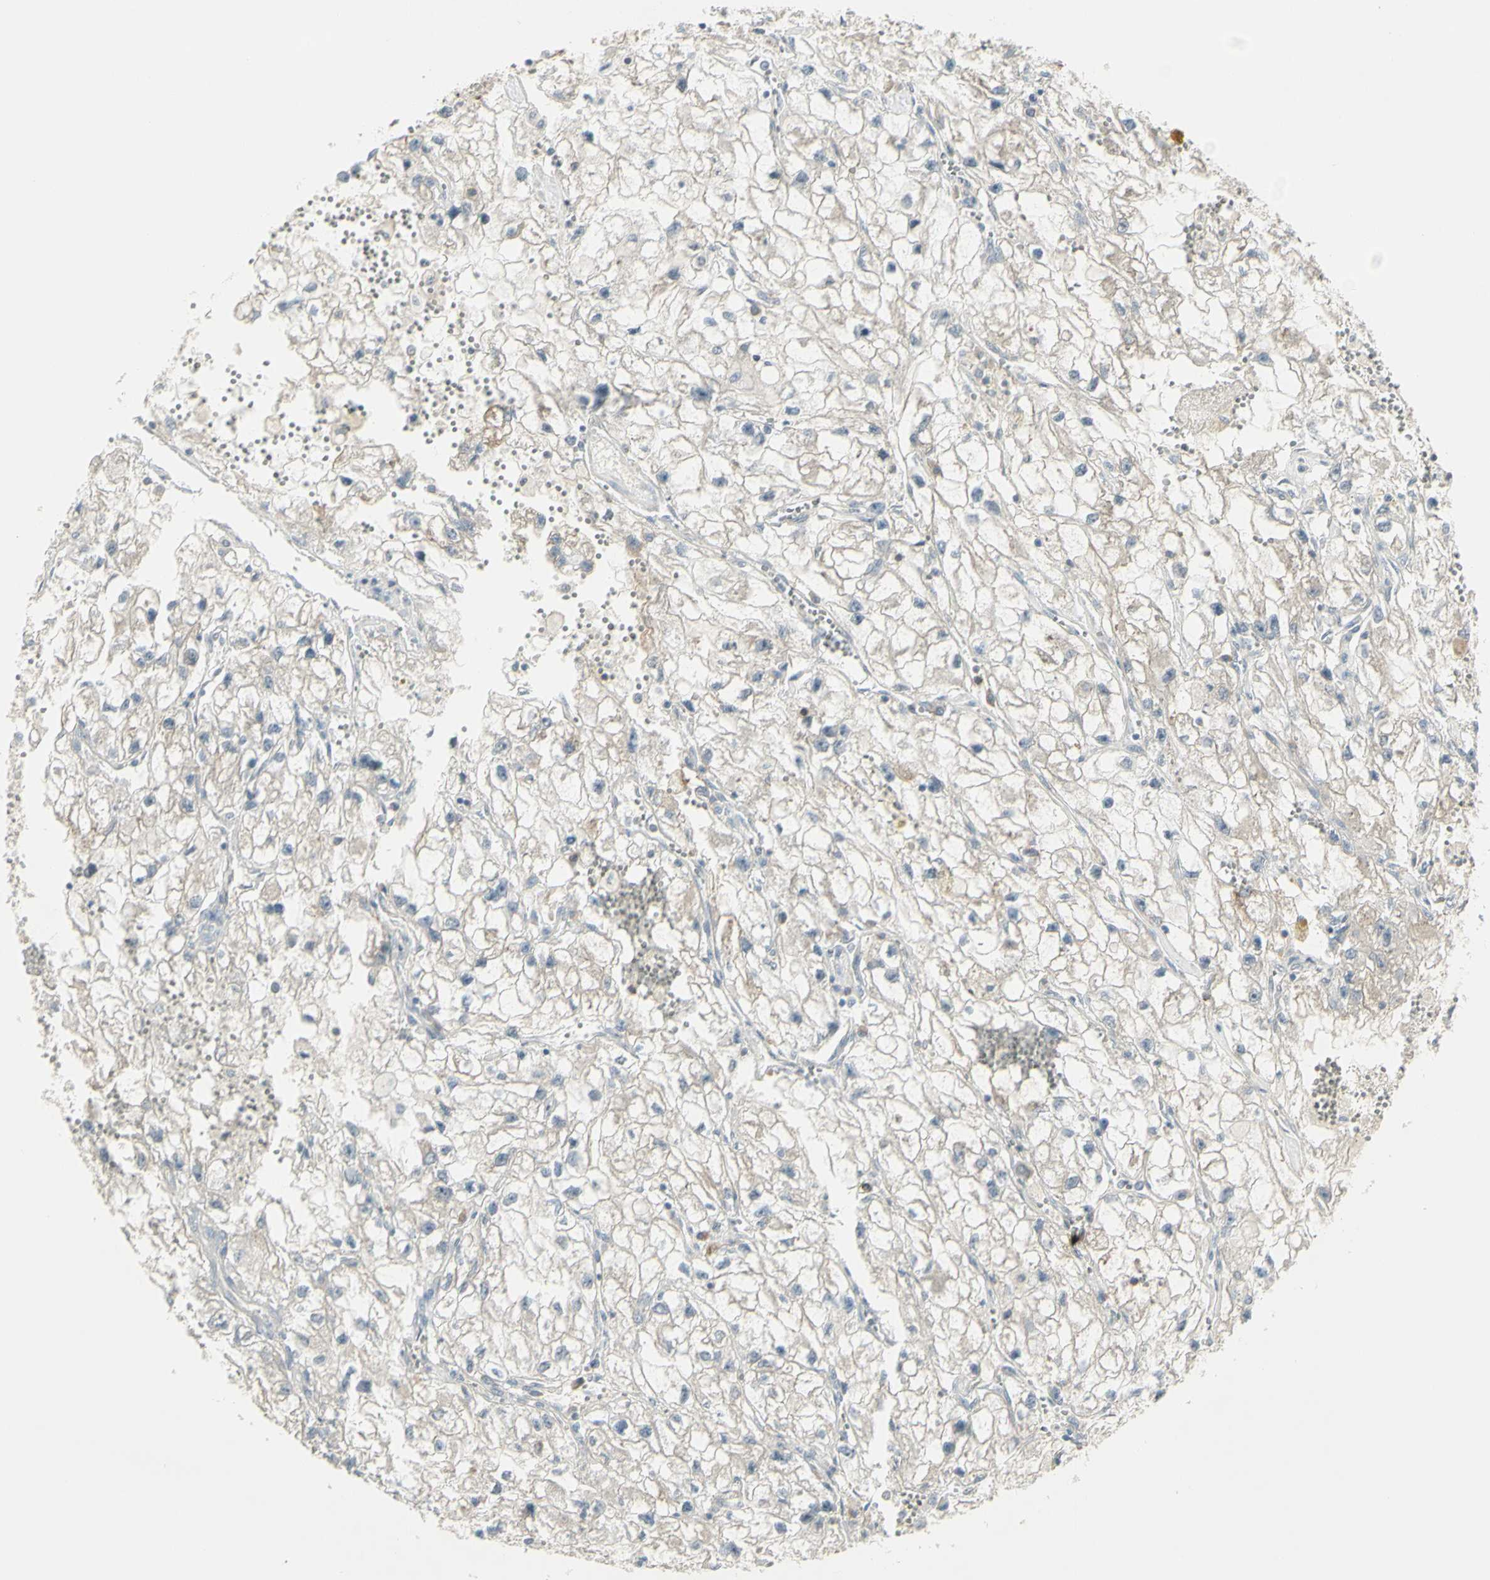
{"staining": {"intensity": "negative", "quantity": "none", "location": "none"}, "tissue": "renal cancer", "cell_type": "Tumor cells", "image_type": "cancer", "snomed": [{"axis": "morphology", "description": "Adenocarcinoma, NOS"}, {"axis": "topography", "description": "Kidney"}], "caption": "DAB immunohistochemical staining of adenocarcinoma (renal) displays no significant positivity in tumor cells. The staining was performed using DAB (3,3'-diaminobenzidine) to visualize the protein expression in brown, while the nuclei were stained in blue with hematoxylin (Magnification: 20x).", "gene": "CCNB2", "patient": {"sex": "female", "age": 70}}